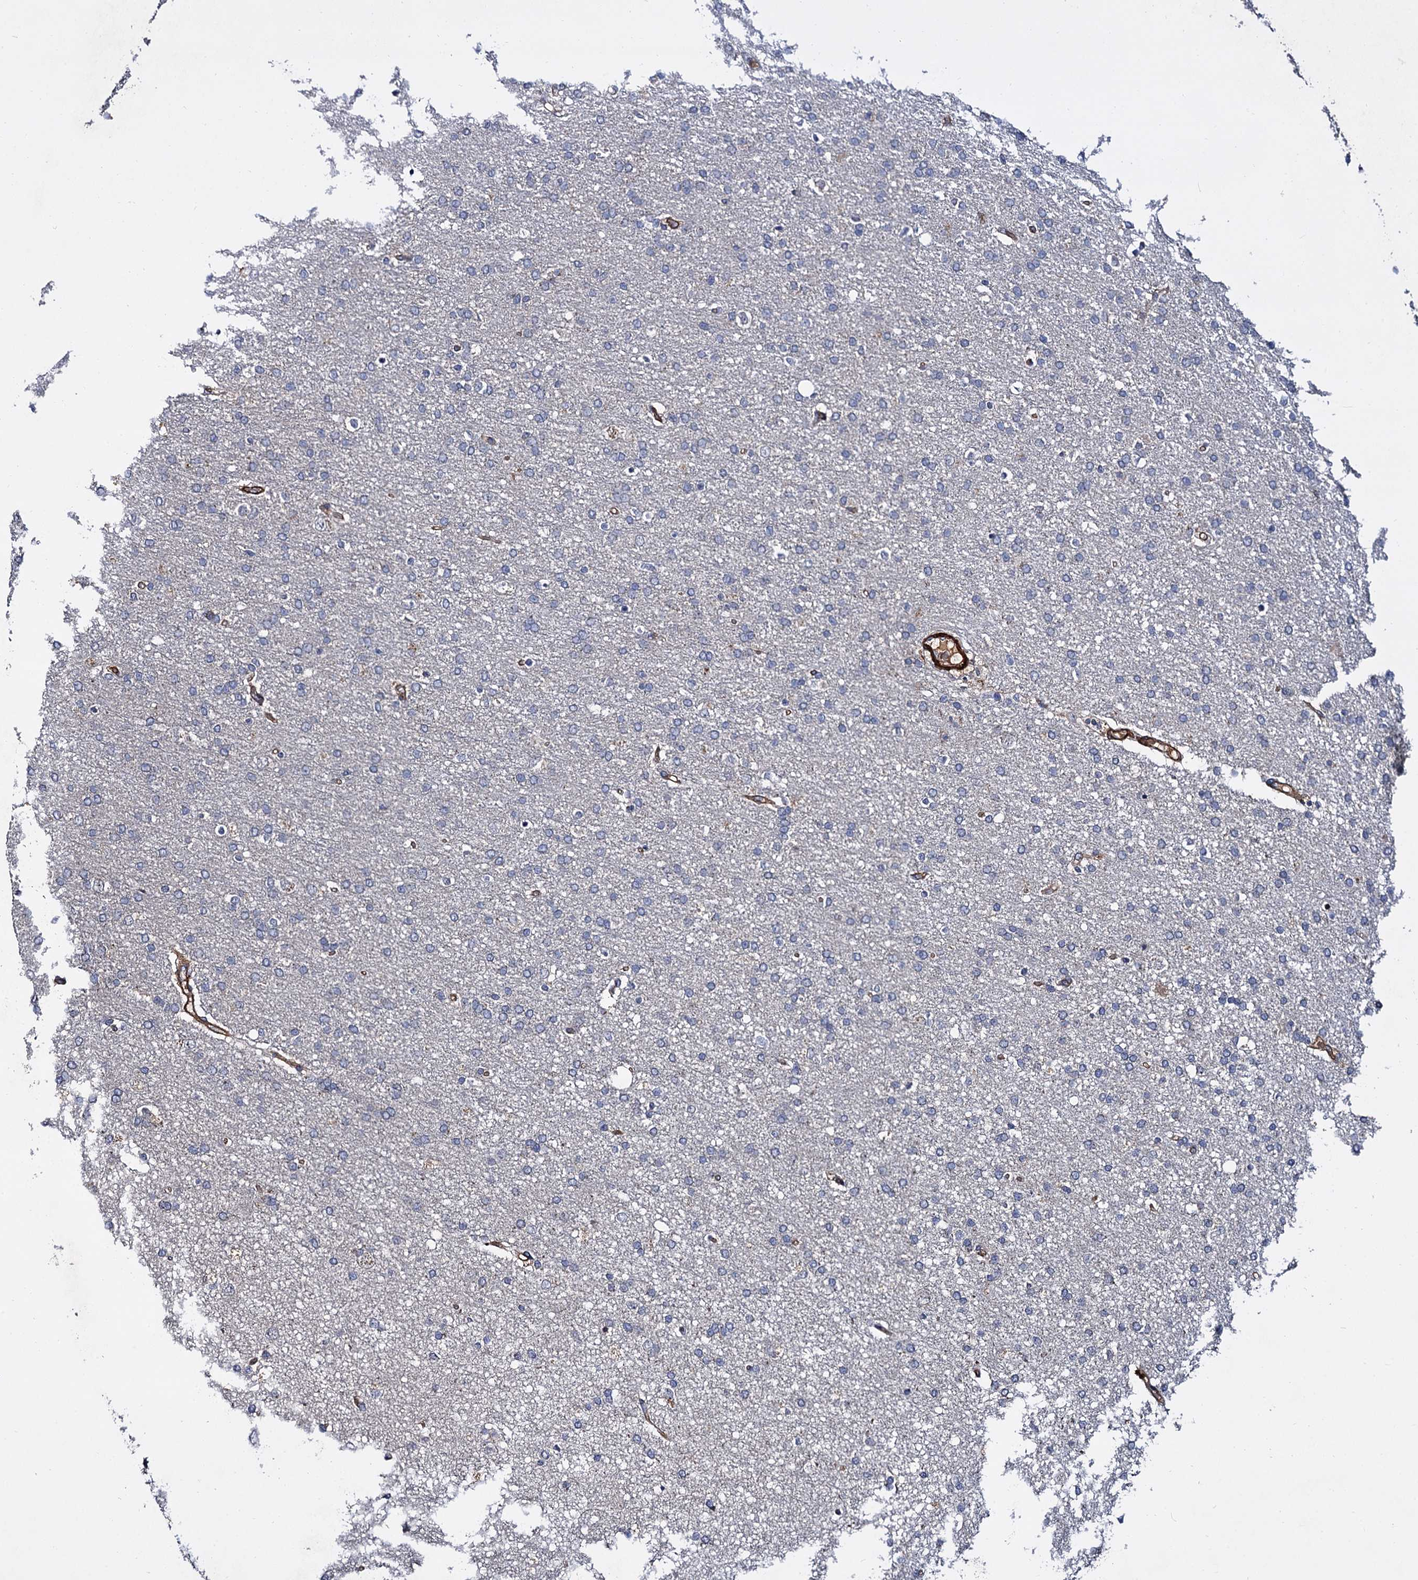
{"staining": {"intensity": "negative", "quantity": "none", "location": "none"}, "tissue": "glioma", "cell_type": "Tumor cells", "image_type": "cancer", "snomed": [{"axis": "morphology", "description": "Glioma, malignant, High grade"}, {"axis": "topography", "description": "Brain"}], "caption": "A high-resolution histopathology image shows IHC staining of glioma, which exhibits no significant expression in tumor cells.", "gene": "ISM2", "patient": {"sex": "male", "age": 72}}